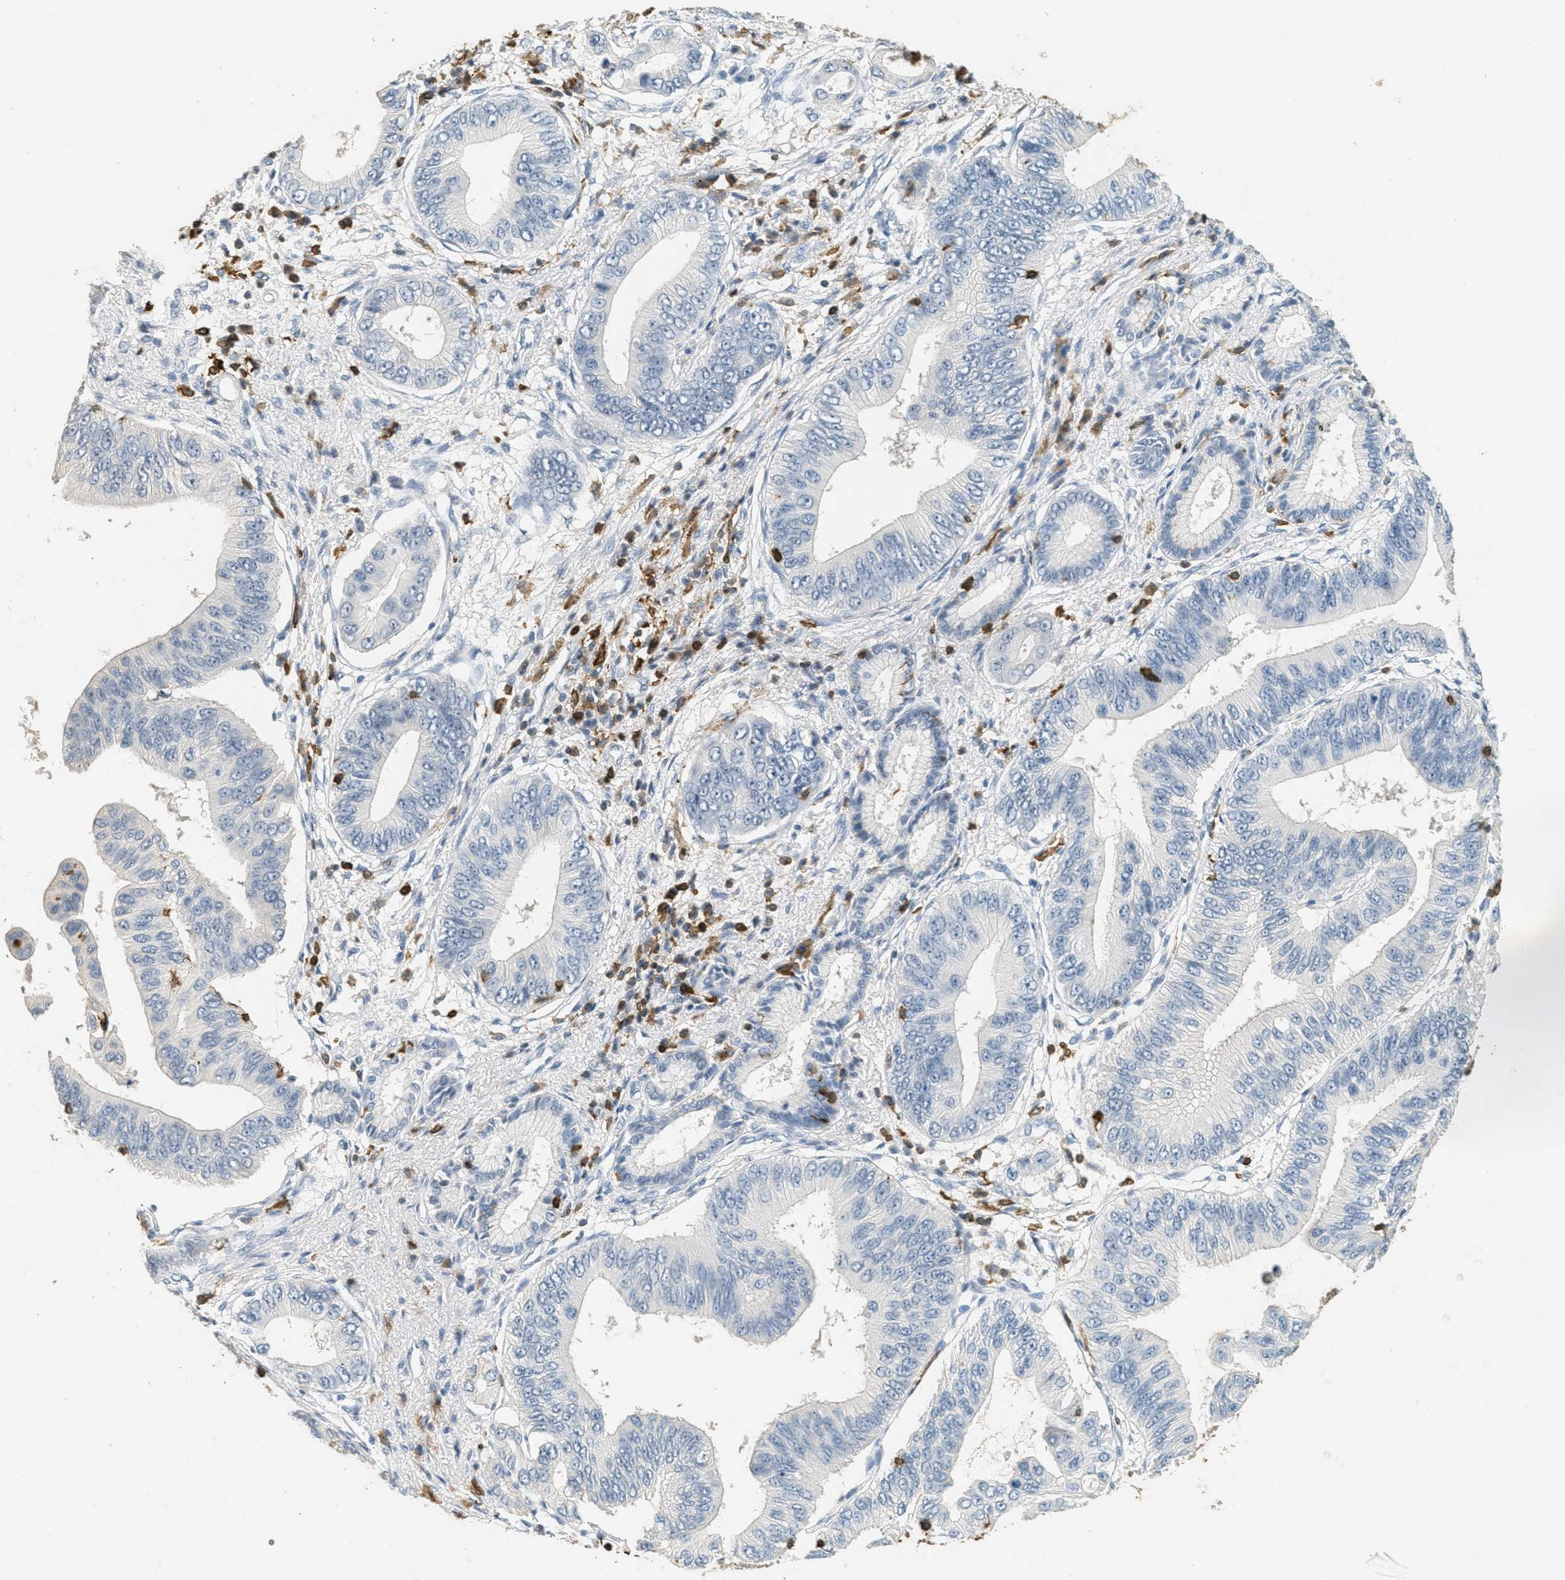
{"staining": {"intensity": "negative", "quantity": "none", "location": "none"}, "tissue": "pancreatic cancer", "cell_type": "Tumor cells", "image_type": "cancer", "snomed": [{"axis": "morphology", "description": "Adenocarcinoma, NOS"}, {"axis": "topography", "description": "Pancreas"}], "caption": "Protein analysis of pancreatic cancer shows no significant expression in tumor cells.", "gene": "LSP1", "patient": {"sex": "male", "age": 77}}